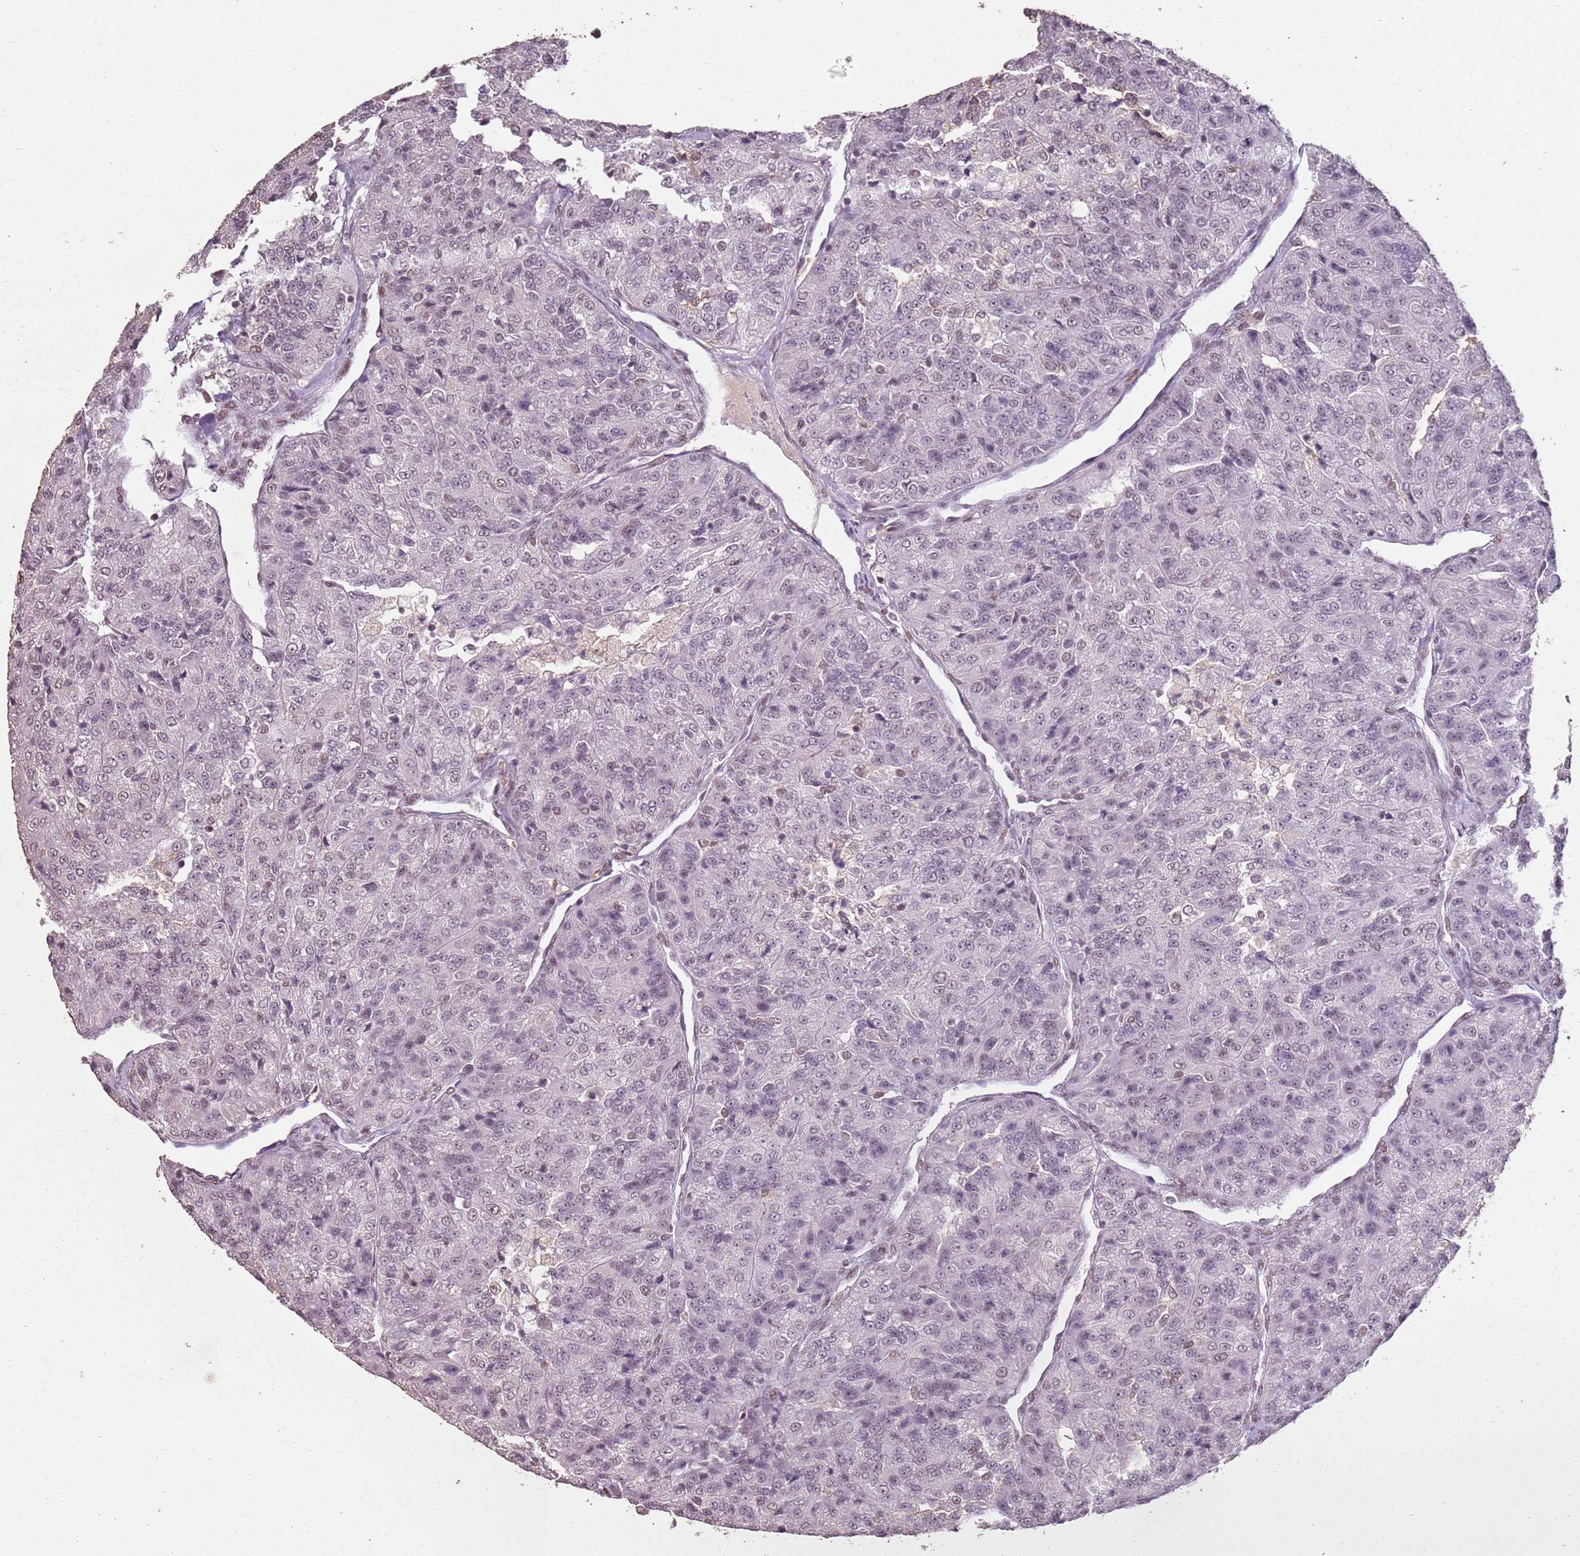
{"staining": {"intensity": "weak", "quantity": "<25%", "location": "nuclear"}, "tissue": "renal cancer", "cell_type": "Tumor cells", "image_type": "cancer", "snomed": [{"axis": "morphology", "description": "Adenocarcinoma, NOS"}, {"axis": "topography", "description": "Kidney"}], "caption": "A micrograph of renal cancer stained for a protein exhibits no brown staining in tumor cells. Brightfield microscopy of immunohistochemistry (IHC) stained with DAB (brown) and hematoxylin (blue), captured at high magnification.", "gene": "ARL14EP", "patient": {"sex": "female", "age": 63}}